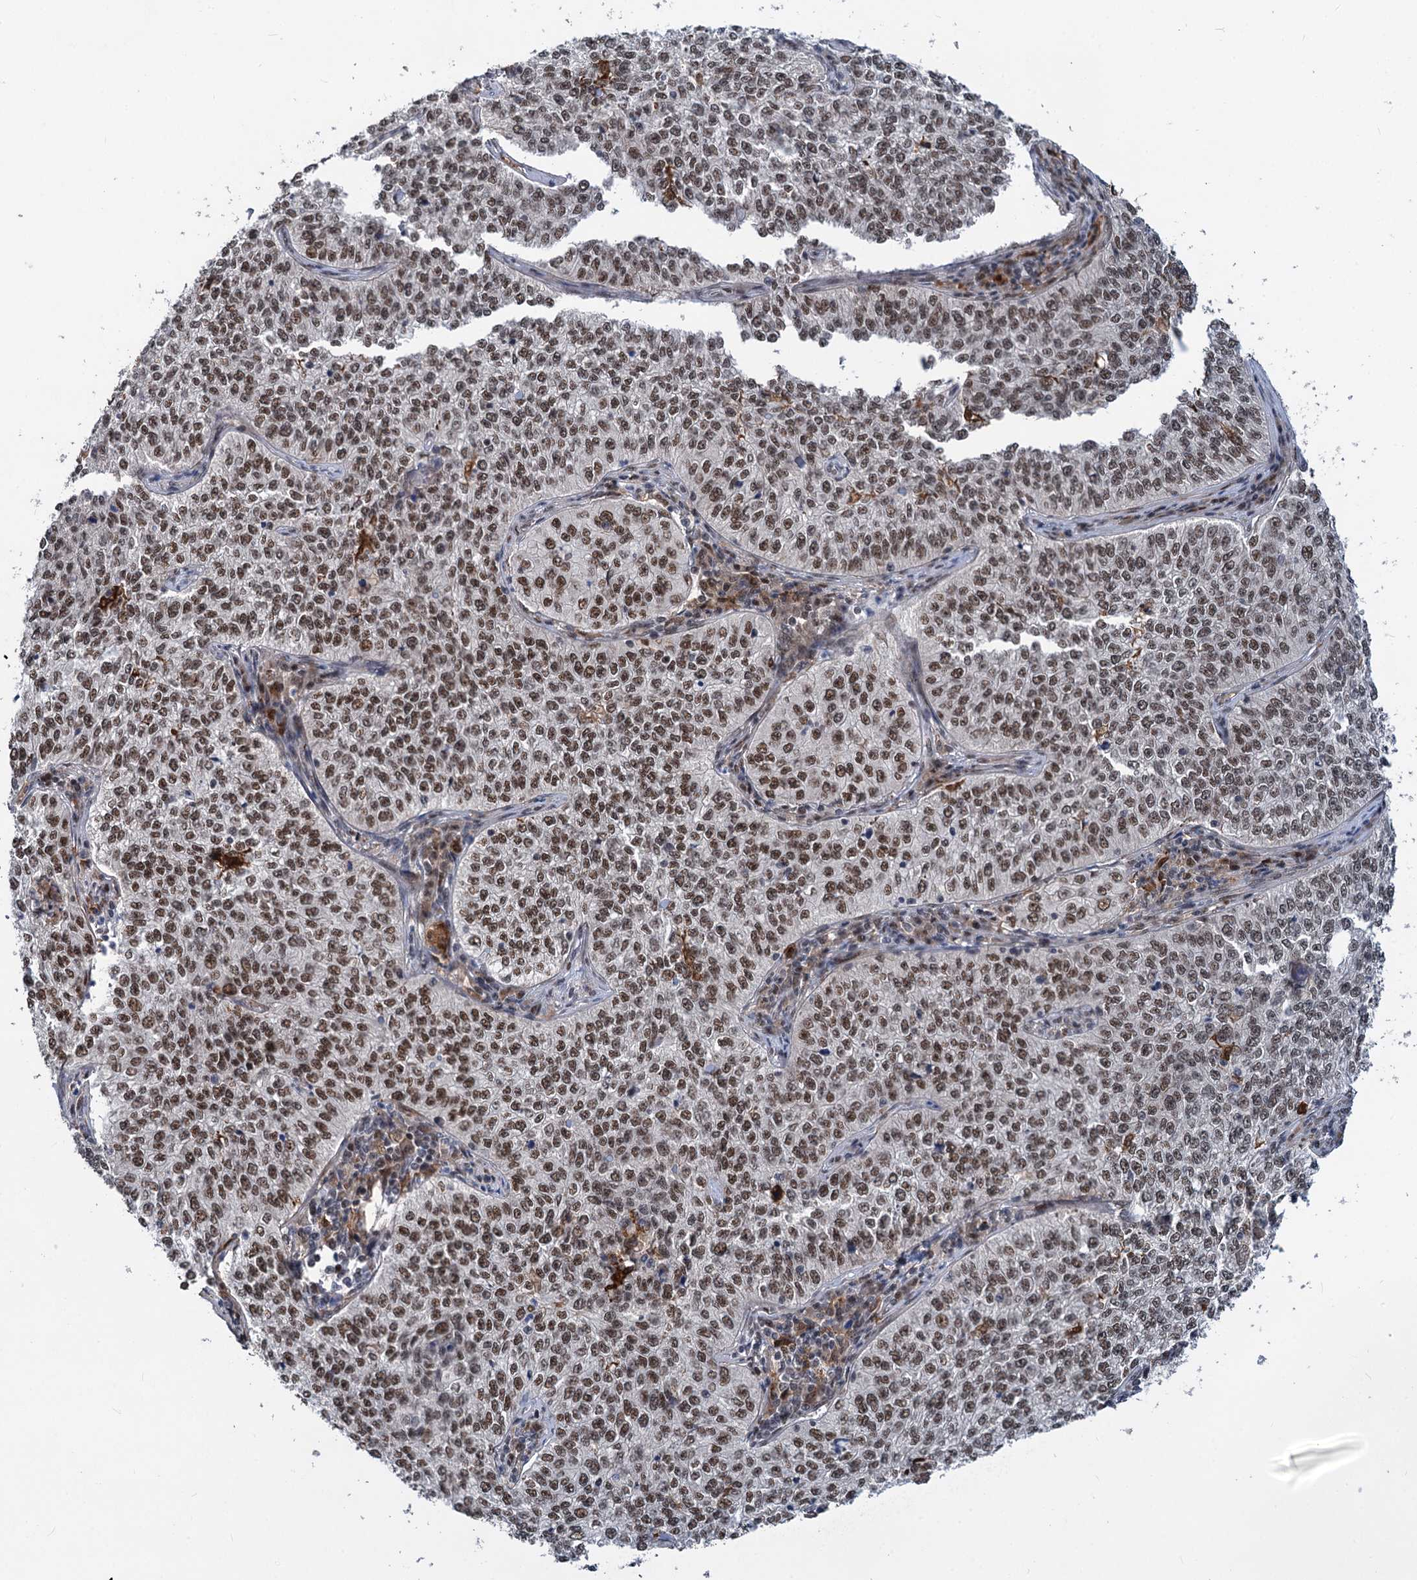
{"staining": {"intensity": "moderate", "quantity": "25%-75%", "location": "nuclear"}, "tissue": "cervical cancer", "cell_type": "Tumor cells", "image_type": "cancer", "snomed": [{"axis": "morphology", "description": "Squamous cell carcinoma, NOS"}, {"axis": "topography", "description": "Cervix"}], "caption": "Tumor cells display medium levels of moderate nuclear expression in about 25%-75% of cells in human cervical squamous cell carcinoma.", "gene": "PHF8", "patient": {"sex": "female", "age": 35}}